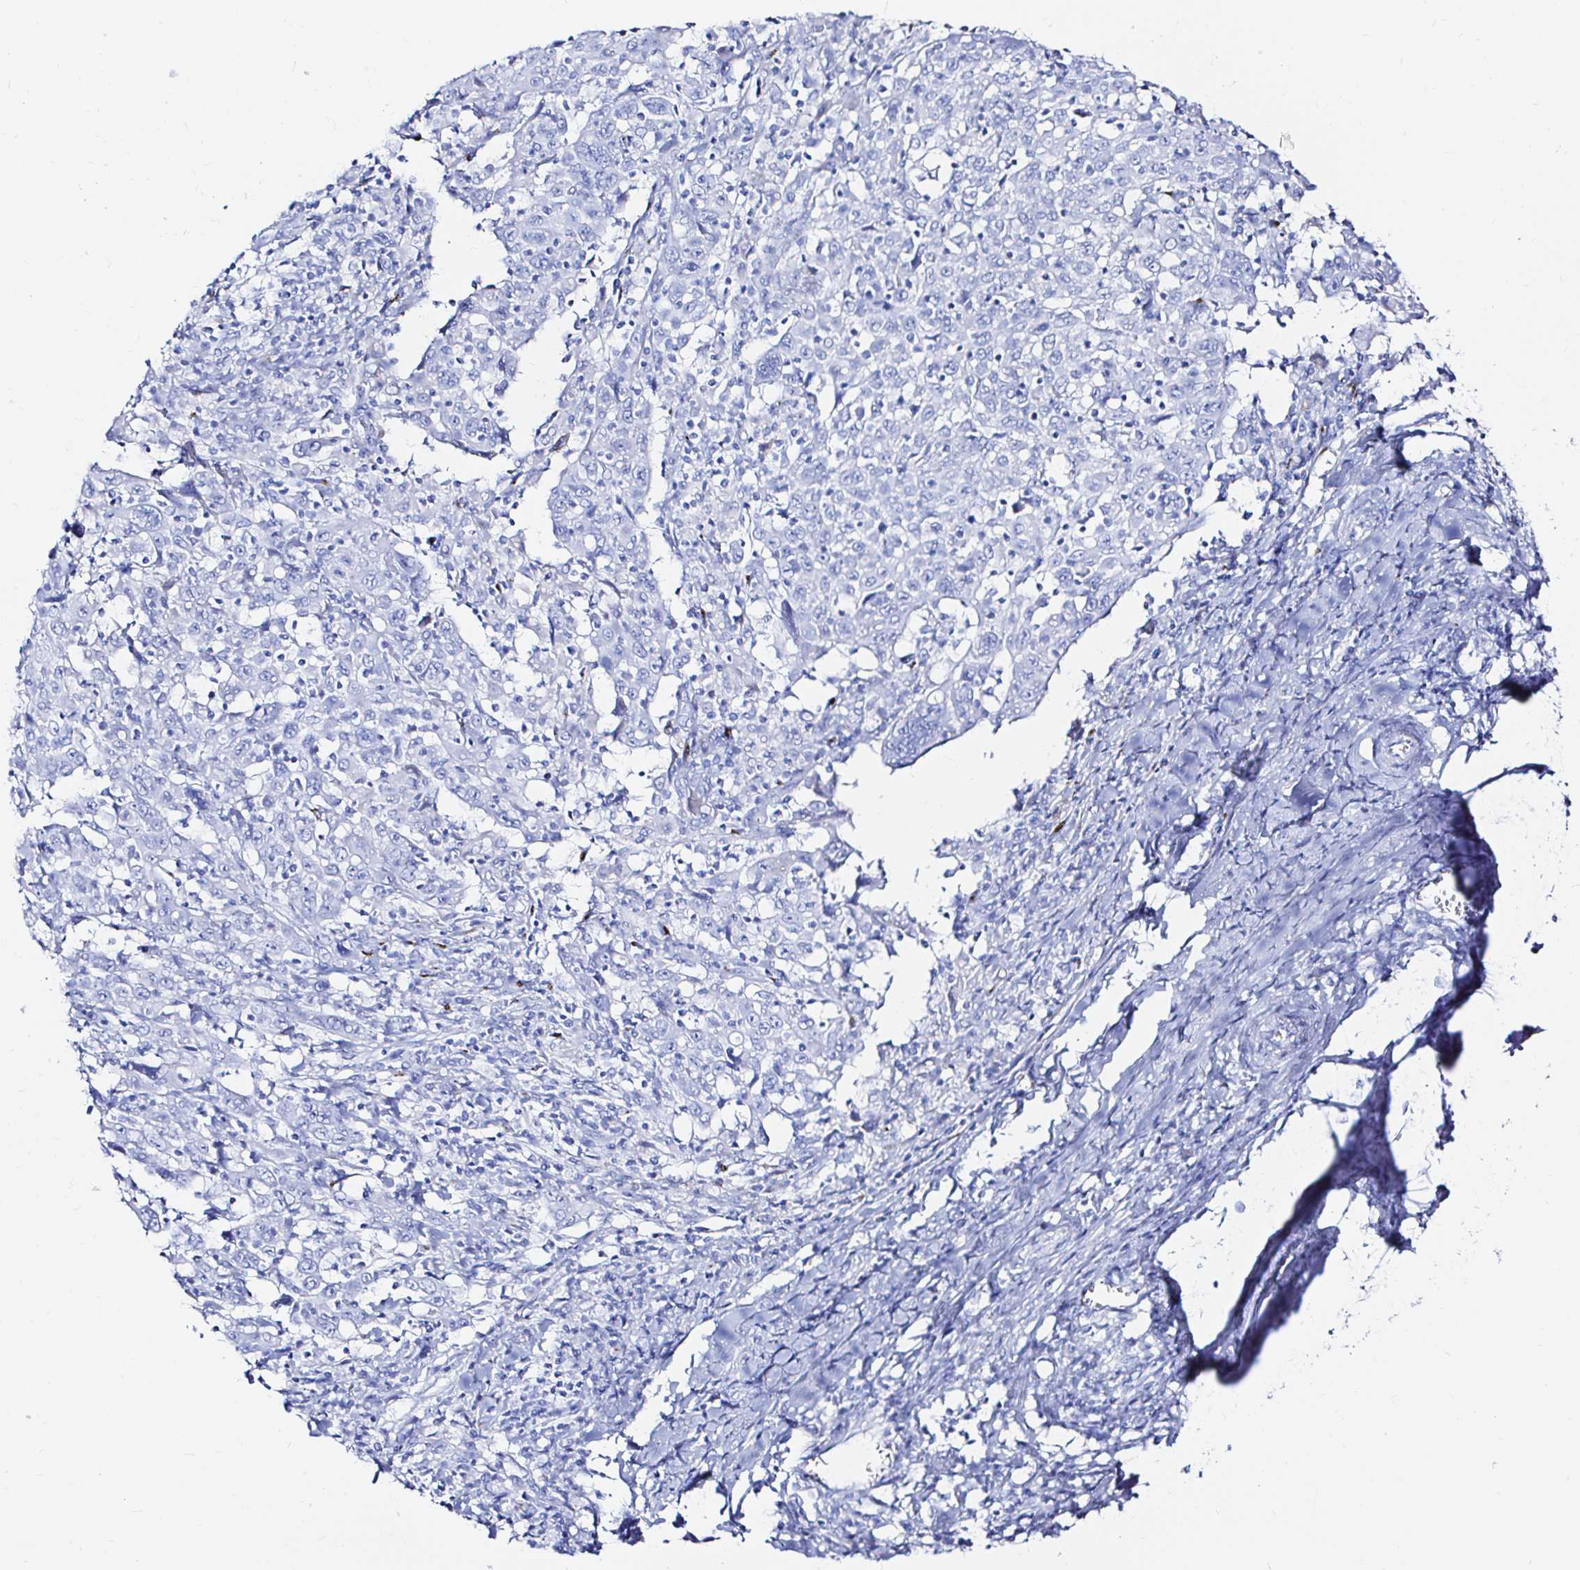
{"staining": {"intensity": "negative", "quantity": "none", "location": "none"}, "tissue": "cervical cancer", "cell_type": "Tumor cells", "image_type": "cancer", "snomed": [{"axis": "morphology", "description": "Squamous cell carcinoma, NOS"}, {"axis": "topography", "description": "Cervix"}], "caption": "Tumor cells show no significant protein staining in cervical cancer (squamous cell carcinoma). Brightfield microscopy of IHC stained with DAB (3,3'-diaminobenzidine) (brown) and hematoxylin (blue), captured at high magnification.", "gene": "ZNF432", "patient": {"sex": "female", "age": 46}}